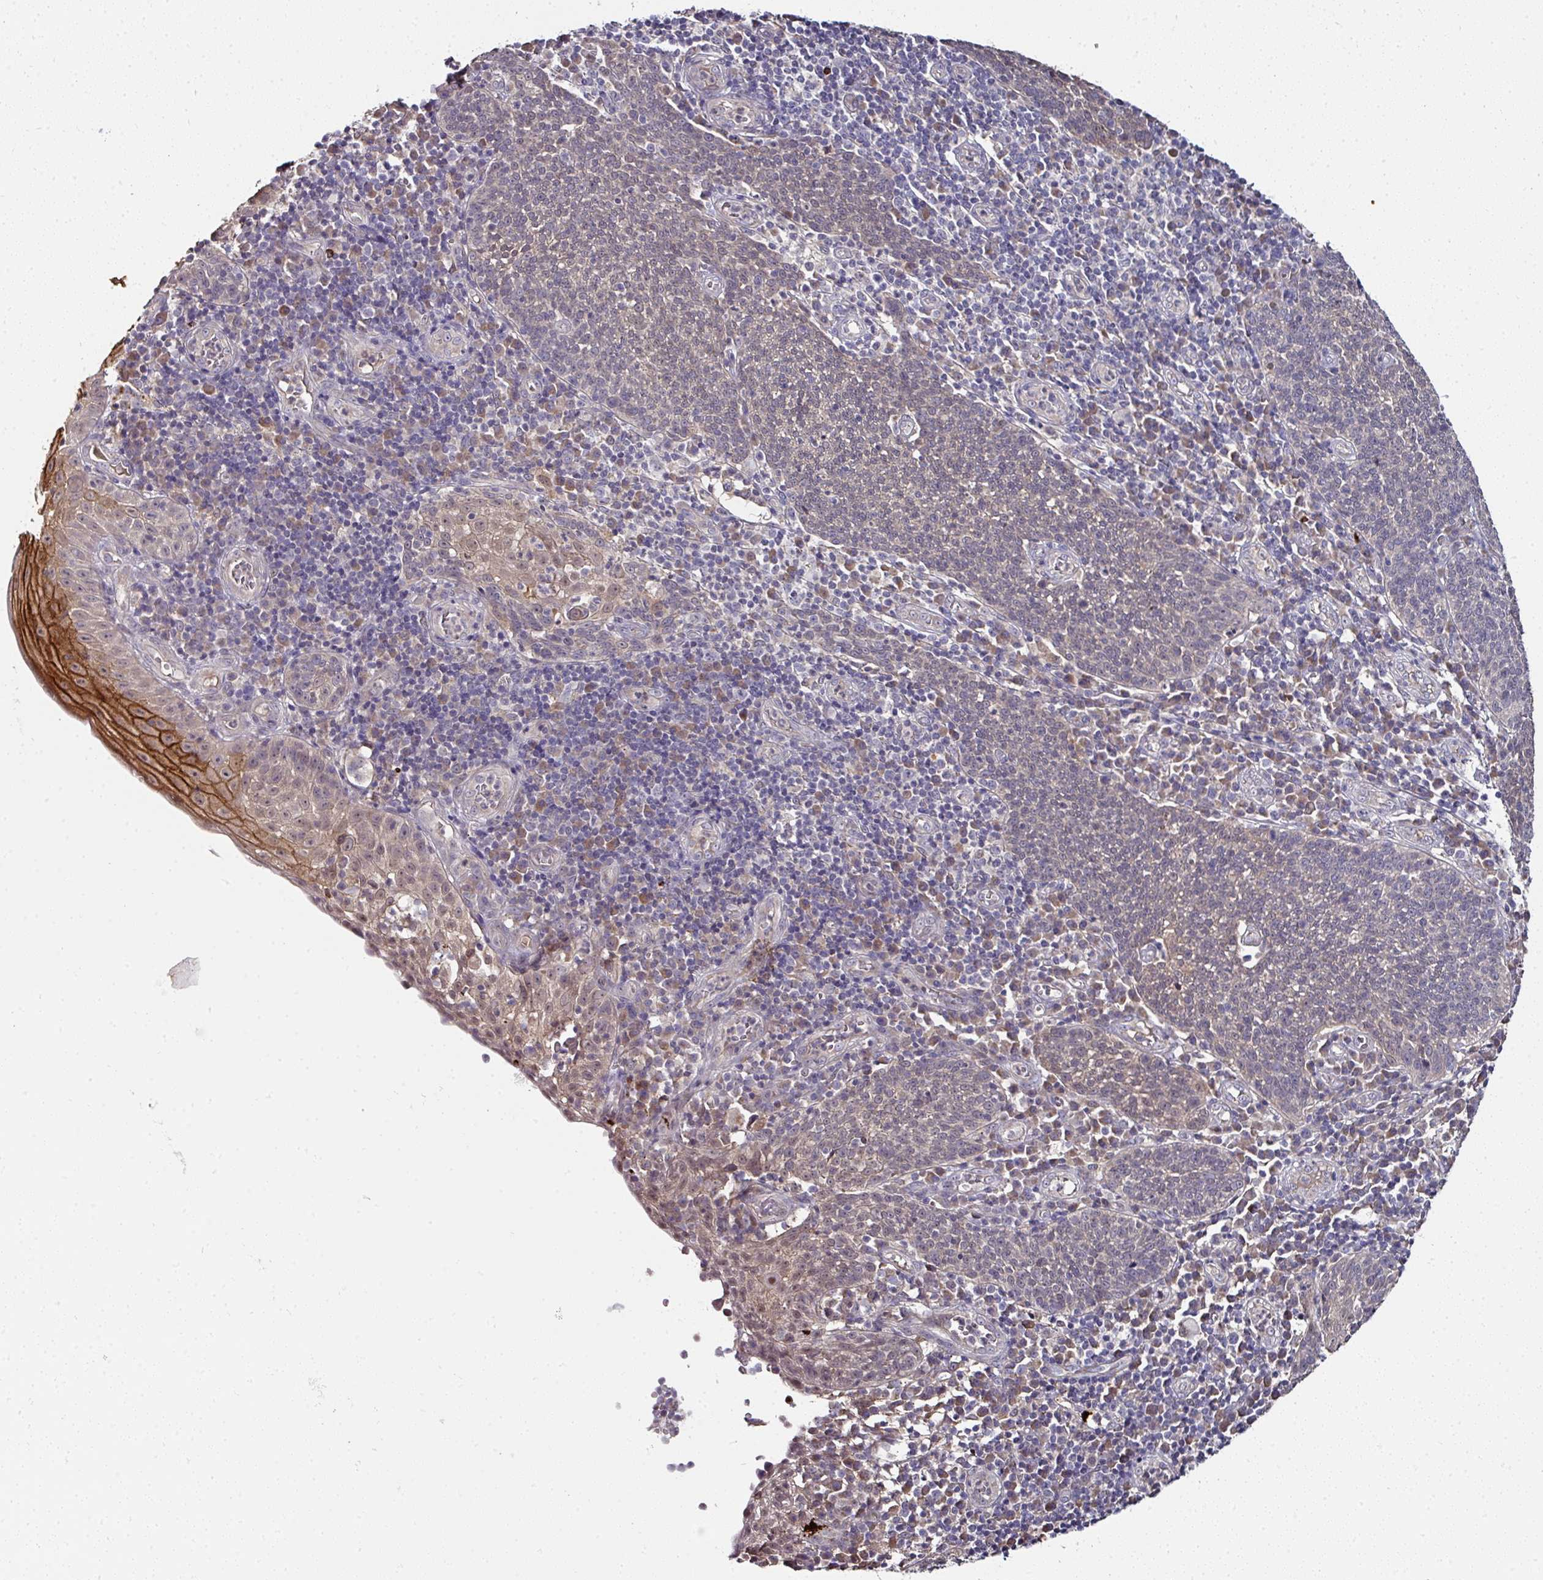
{"staining": {"intensity": "weak", "quantity": "<25%", "location": "cytoplasmic/membranous,nuclear"}, "tissue": "cervical cancer", "cell_type": "Tumor cells", "image_type": "cancer", "snomed": [{"axis": "morphology", "description": "Squamous cell carcinoma, NOS"}, {"axis": "topography", "description": "Cervix"}], "caption": "An immunohistochemistry photomicrograph of cervical squamous cell carcinoma is shown. There is no staining in tumor cells of cervical squamous cell carcinoma.", "gene": "CTDSP2", "patient": {"sex": "female", "age": 34}}